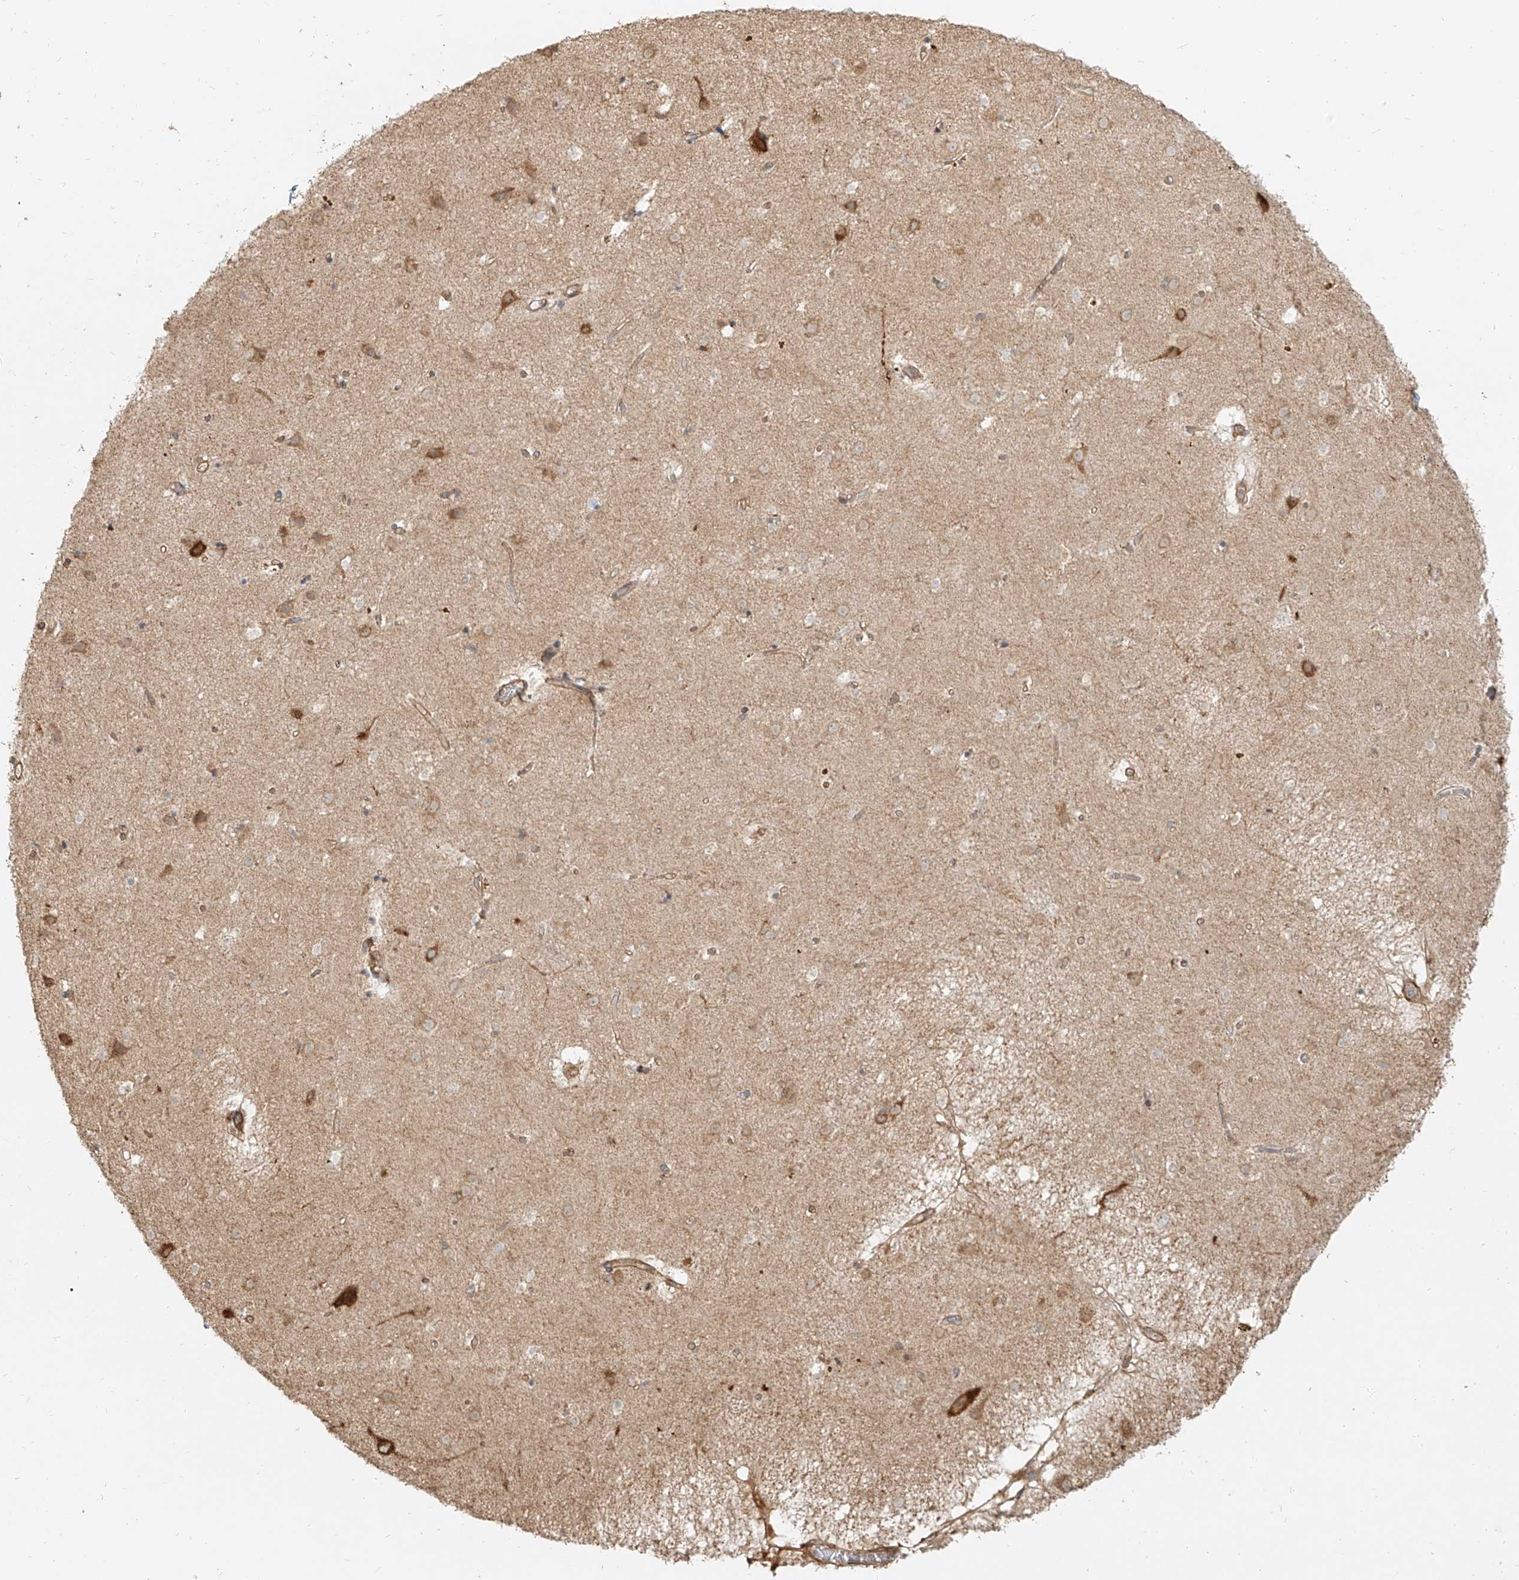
{"staining": {"intensity": "moderate", "quantity": "<25%", "location": "cytoplasmic/membranous"}, "tissue": "caudate", "cell_type": "Glial cells", "image_type": "normal", "snomed": [{"axis": "morphology", "description": "Normal tissue, NOS"}, {"axis": "topography", "description": "Lateral ventricle wall"}], "caption": "Protein analysis of benign caudate demonstrates moderate cytoplasmic/membranous positivity in approximately <25% of glial cells.", "gene": "UBE2K", "patient": {"sex": "male", "age": 70}}